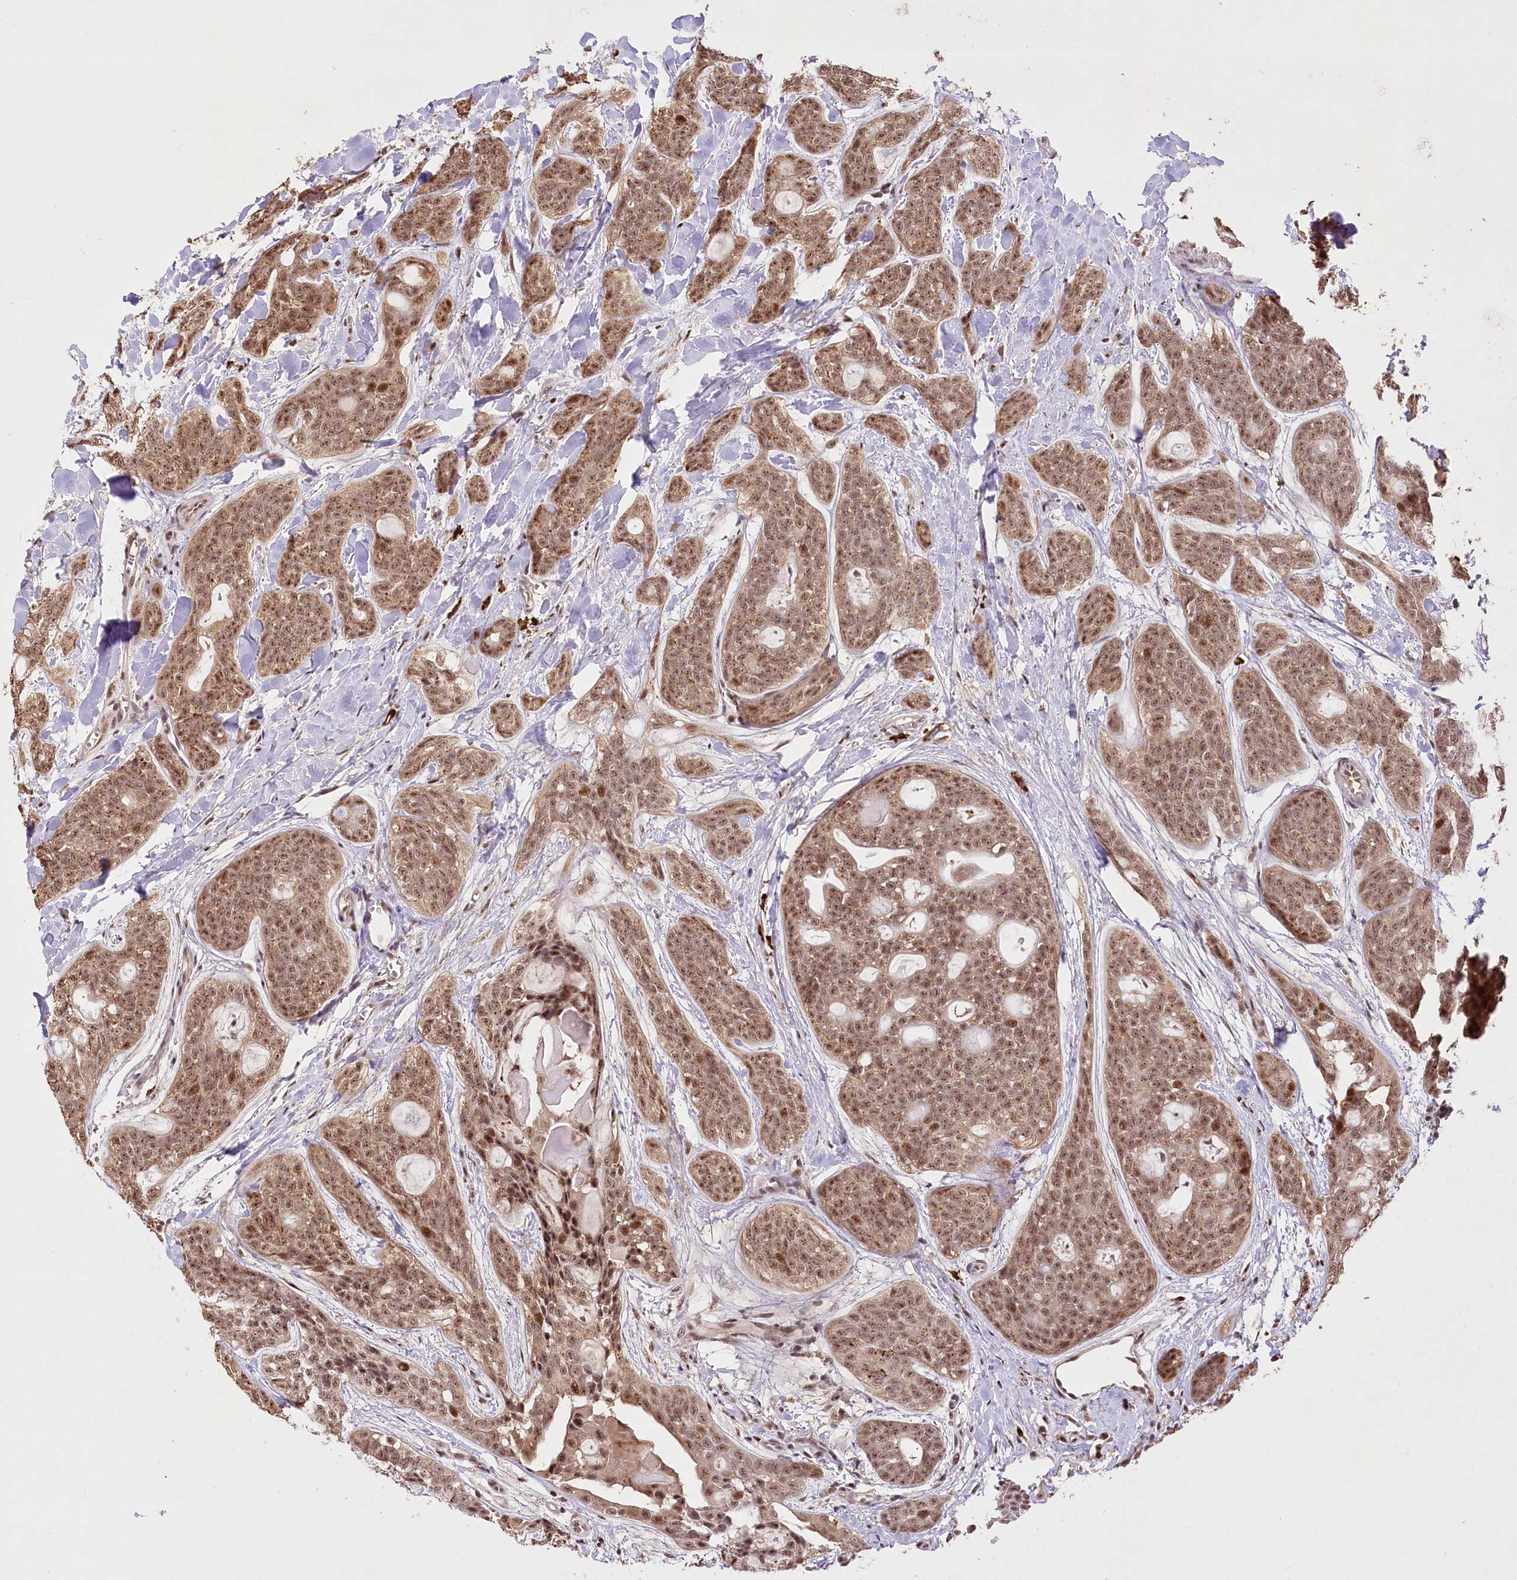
{"staining": {"intensity": "moderate", "quantity": ">75%", "location": "cytoplasmic/membranous,nuclear"}, "tissue": "head and neck cancer", "cell_type": "Tumor cells", "image_type": "cancer", "snomed": [{"axis": "morphology", "description": "Adenocarcinoma, NOS"}, {"axis": "topography", "description": "Head-Neck"}], "caption": "Protein staining by immunohistochemistry (IHC) exhibits moderate cytoplasmic/membranous and nuclear staining in about >75% of tumor cells in head and neck cancer (adenocarcinoma). (brown staining indicates protein expression, while blue staining denotes nuclei).", "gene": "PYROXD1", "patient": {"sex": "male", "age": 66}}